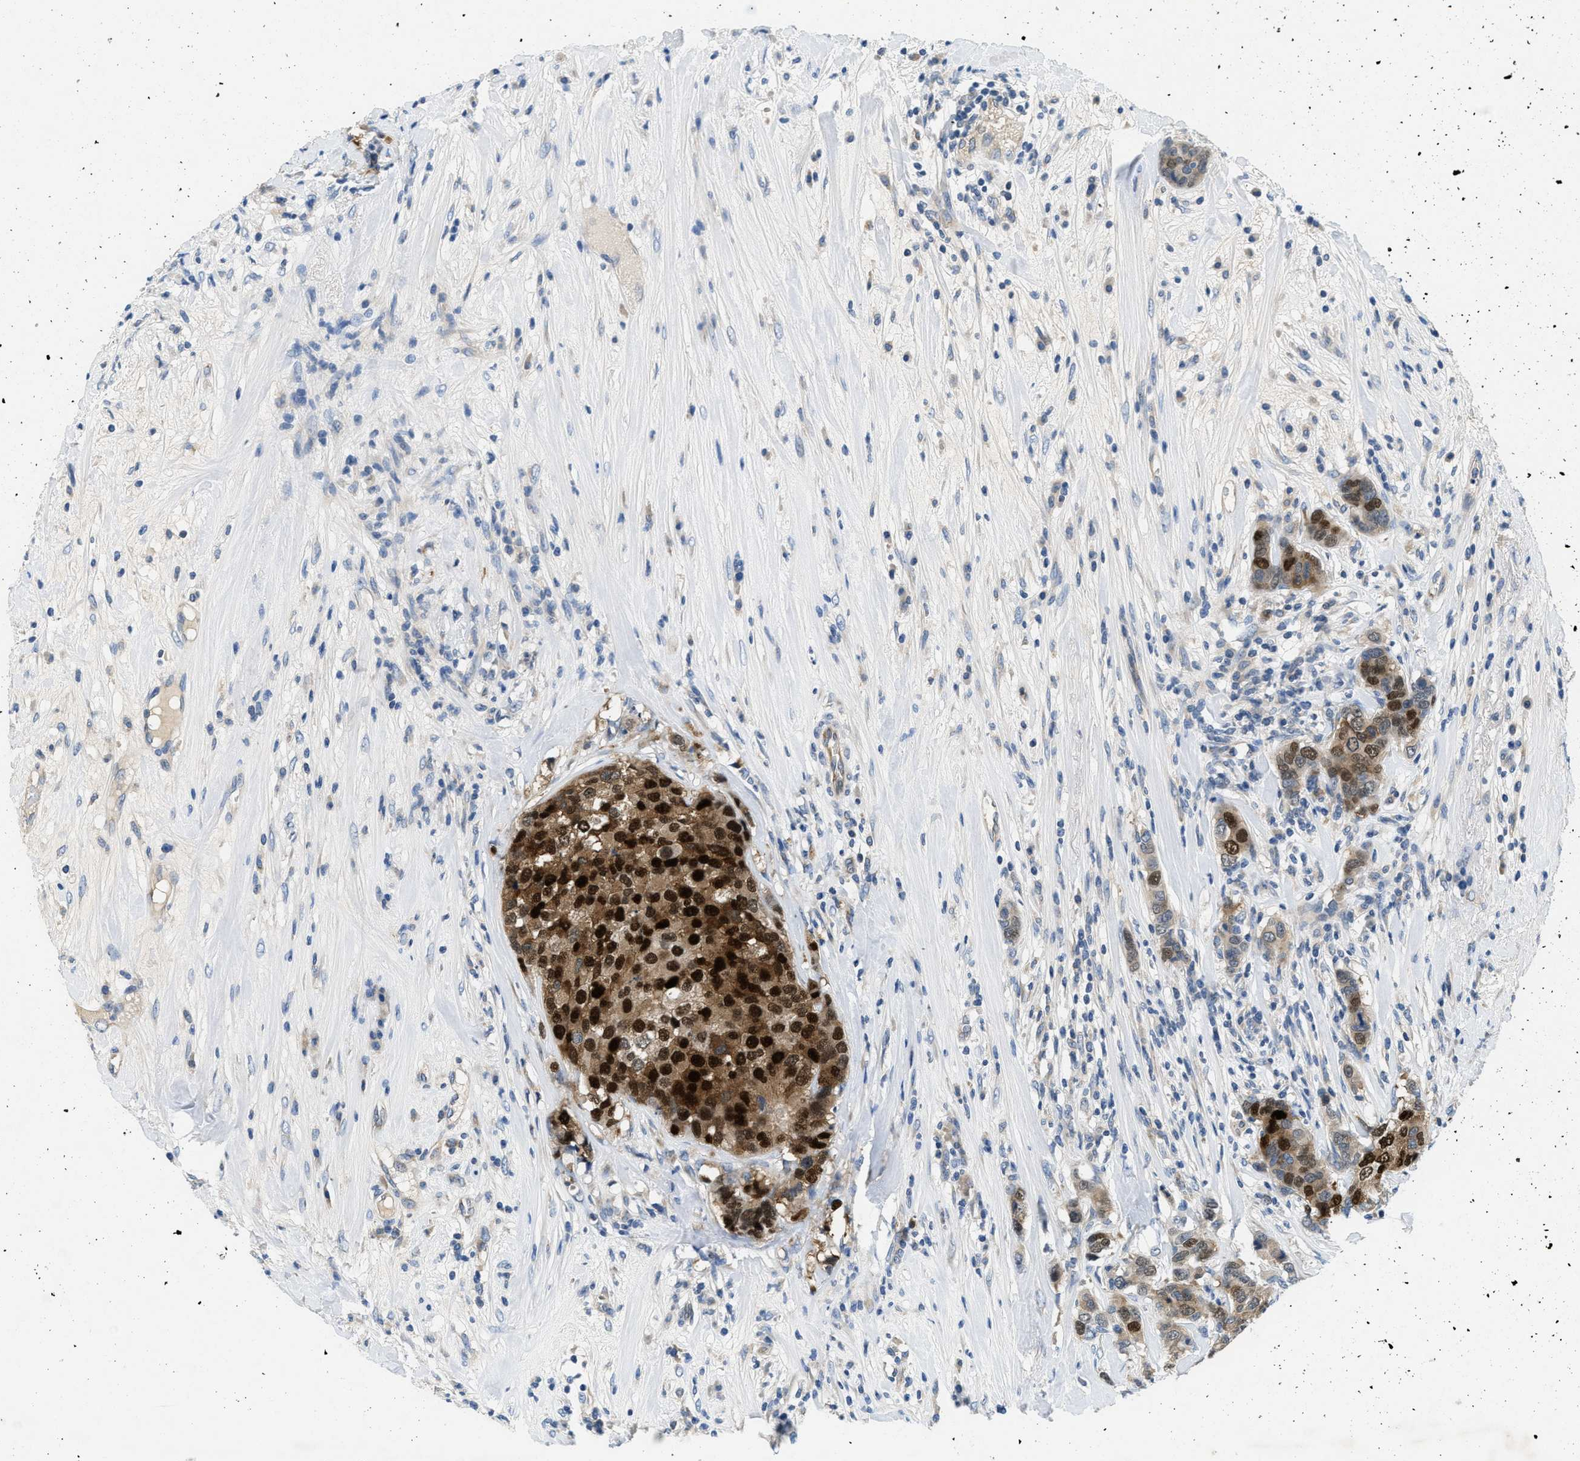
{"staining": {"intensity": "strong", "quantity": "25%-75%", "location": "cytoplasmic/membranous,nuclear"}, "tissue": "breast cancer", "cell_type": "Tumor cells", "image_type": "cancer", "snomed": [{"axis": "morphology", "description": "Lobular carcinoma"}, {"axis": "topography", "description": "Breast"}], "caption": "This micrograph demonstrates immunohistochemistry staining of breast cancer (lobular carcinoma), with high strong cytoplasmic/membranous and nuclear staining in about 25%-75% of tumor cells.", "gene": "PGR", "patient": {"sex": "female", "age": 59}}